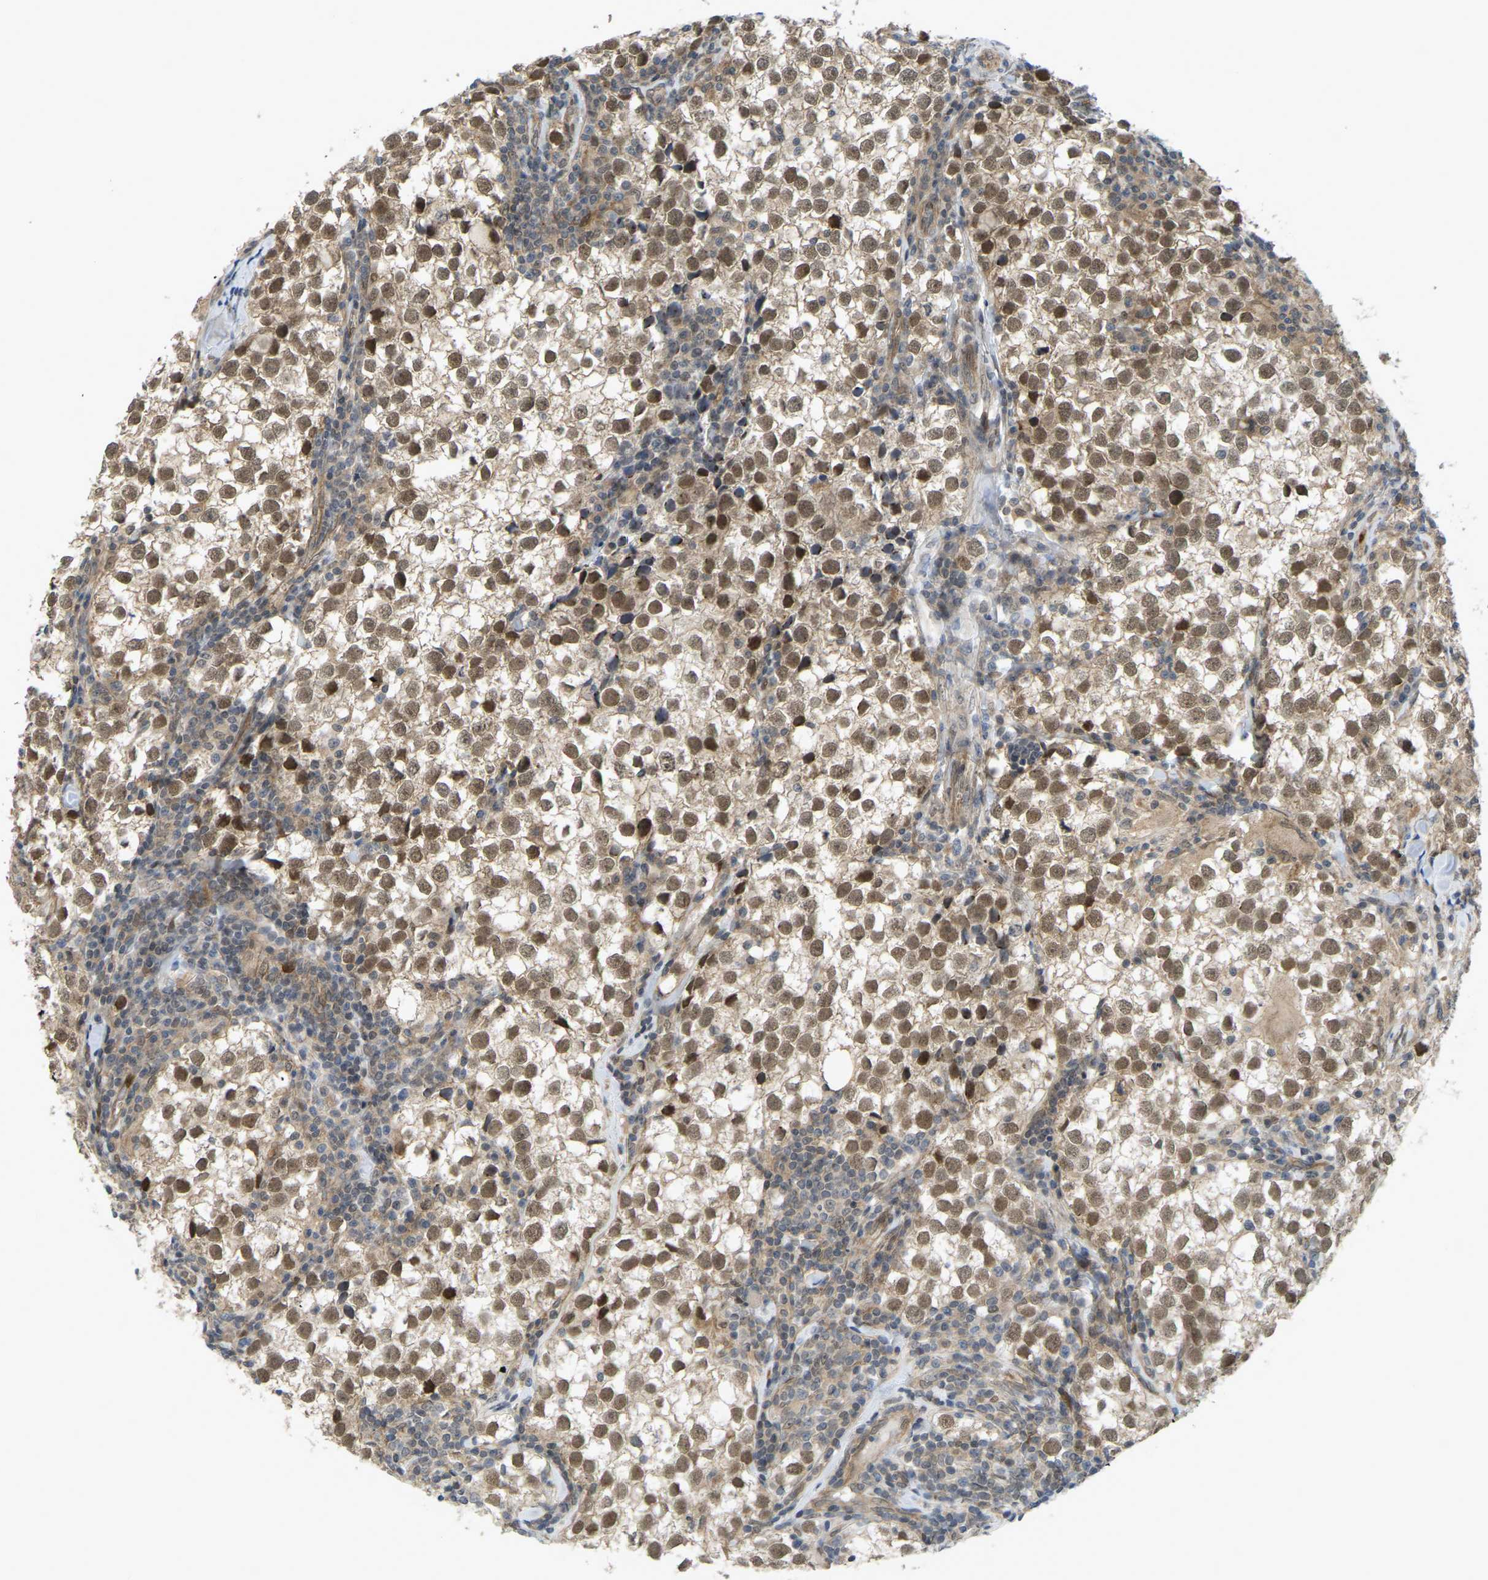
{"staining": {"intensity": "moderate", "quantity": ">75%", "location": "nuclear"}, "tissue": "testis cancer", "cell_type": "Tumor cells", "image_type": "cancer", "snomed": [{"axis": "morphology", "description": "Seminoma, NOS"}, {"axis": "morphology", "description": "Carcinoma, Embryonal, NOS"}, {"axis": "topography", "description": "Testis"}], "caption": "An IHC image of tumor tissue is shown. Protein staining in brown labels moderate nuclear positivity in testis cancer (embryonal carcinoma) within tumor cells.", "gene": "SERPINB5", "patient": {"sex": "male", "age": 36}}